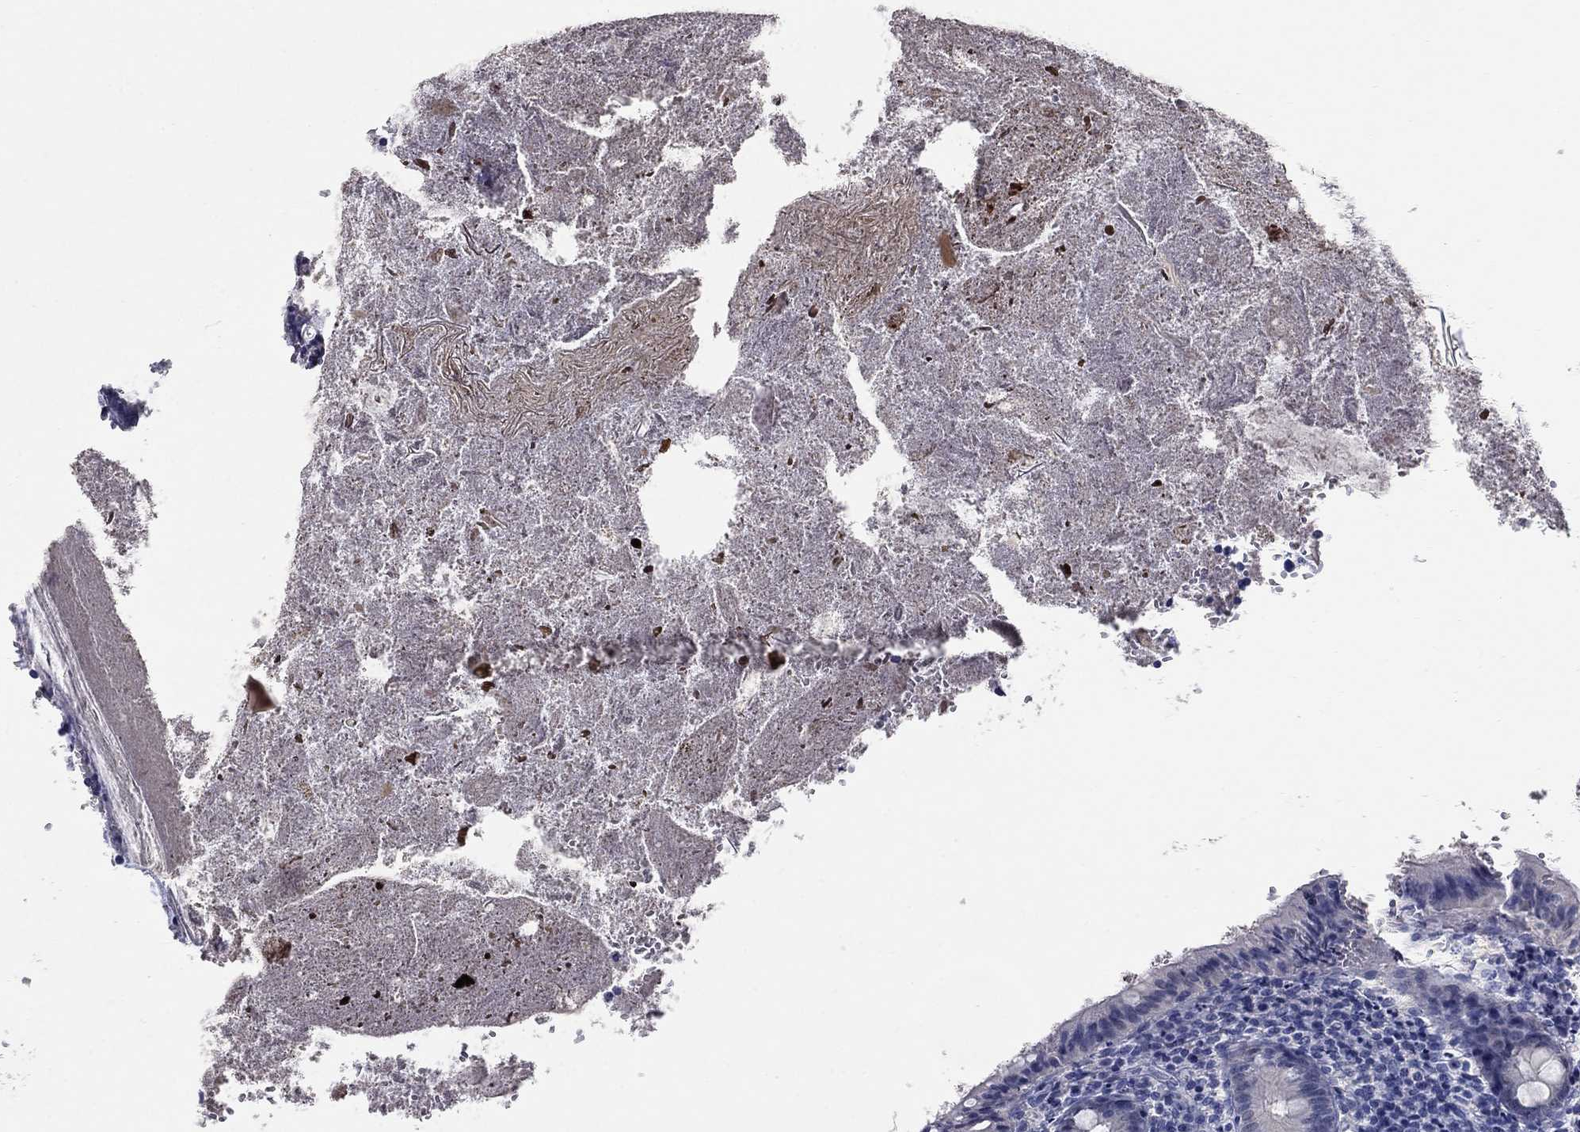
{"staining": {"intensity": "negative", "quantity": "none", "location": "none"}, "tissue": "appendix", "cell_type": "Glandular cells", "image_type": "normal", "snomed": [{"axis": "morphology", "description": "Normal tissue, NOS"}, {"axis": "topography", "description": "Appendix"}], "caption": "Micrograph shows no significant protein staining in glandular cells of benign appendix.", "gene": "ATP6V1G2", "patient": {"sex": "female", "age": 23}}